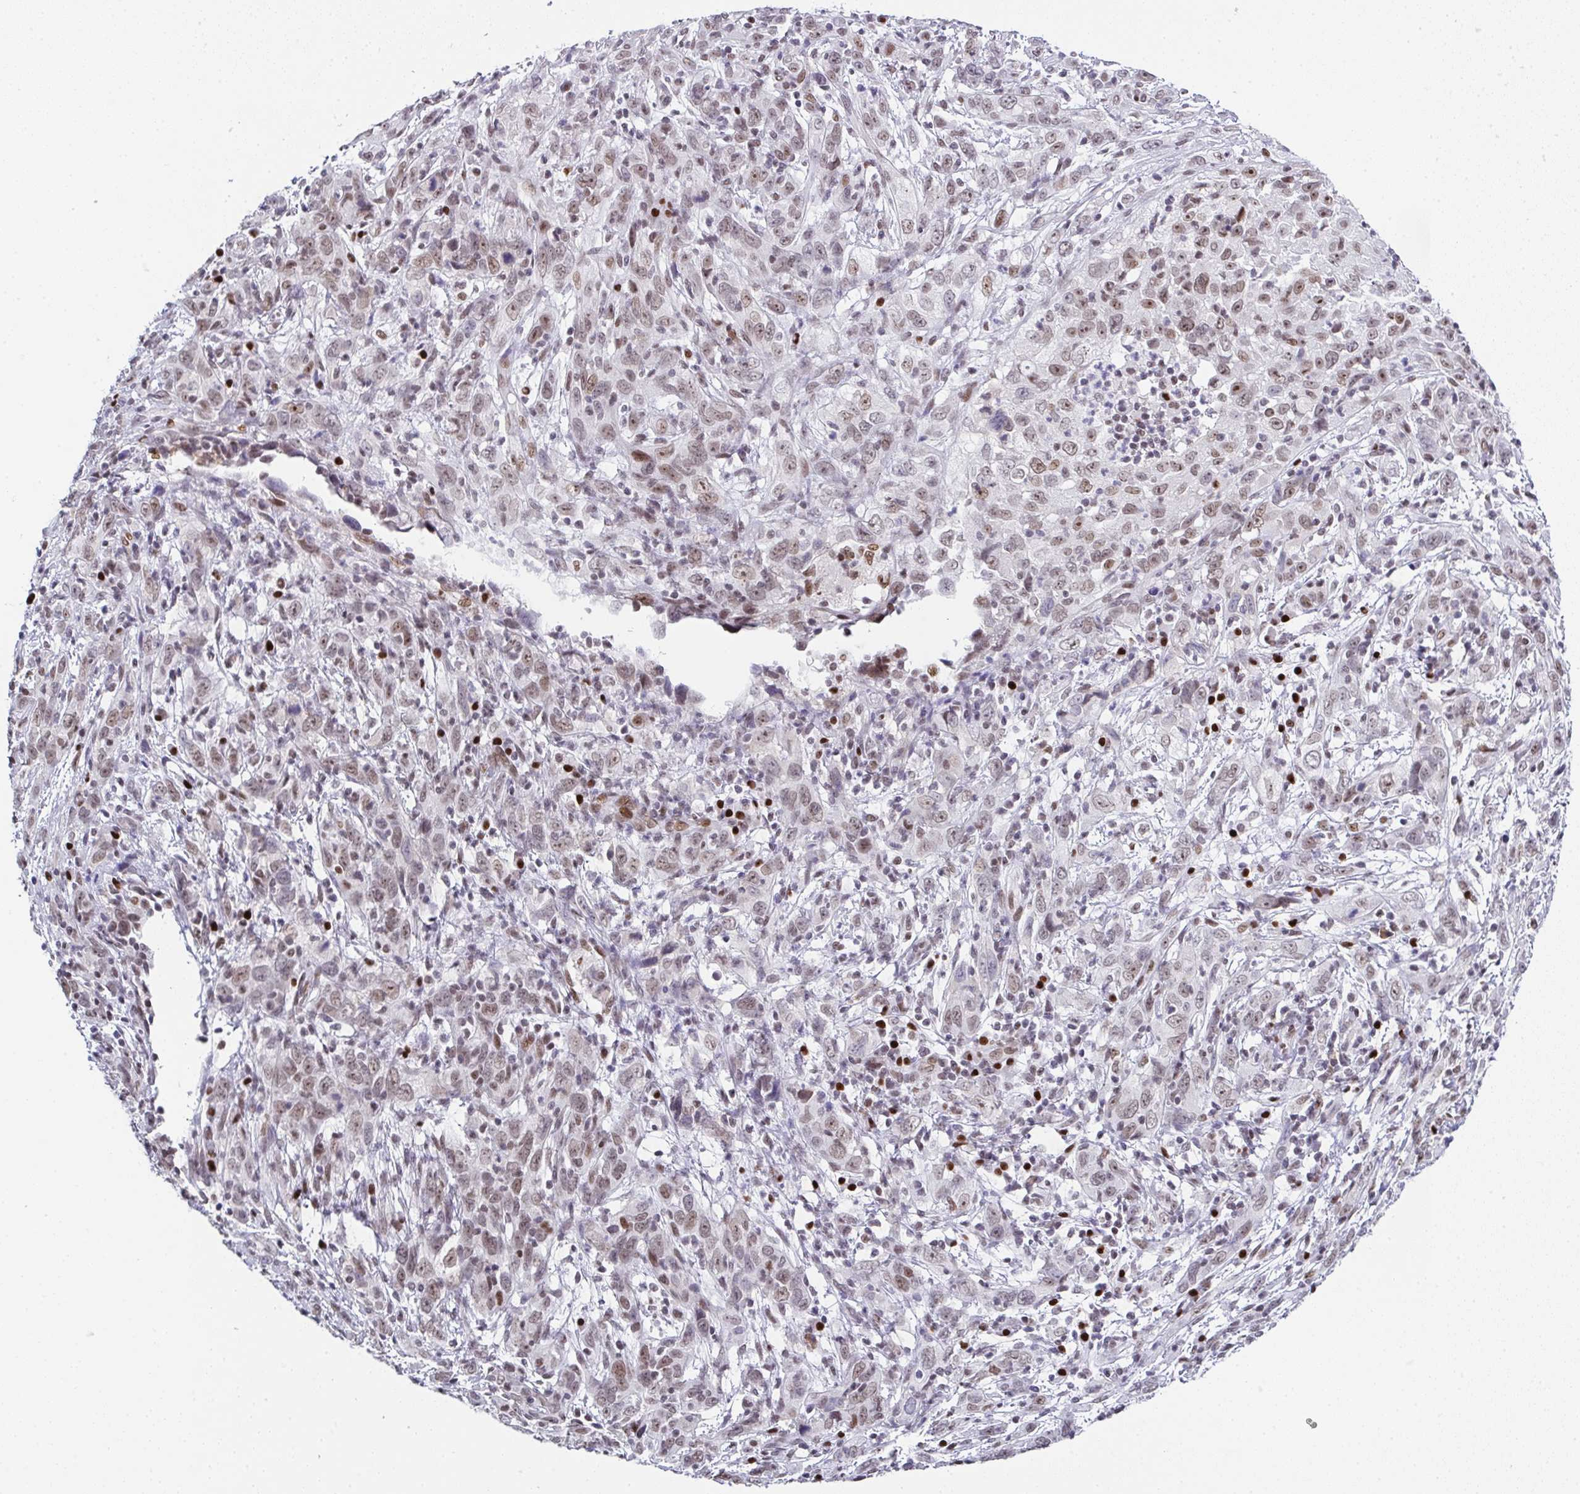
{"staining": {"intensity": "weak", "quantity": "25%-75%", "location": "nuclear"}, "tissue": "cervical cancer", "cell_type": "Tumor cells", "image_type": "cancer", "snomed": [{"axis": "morphology", "description": "Adenocarcinoma, NOS"}, {"axis": "topography", "description": "Cervix"}], "caption": "Cervical adenocarcinoma stained for a protein (brown) displays weak nuclear positive staining in approximately 25%-75% of tumor cells.", "gene": "RB1", "patient": {"sex": "female", "age": 40}}